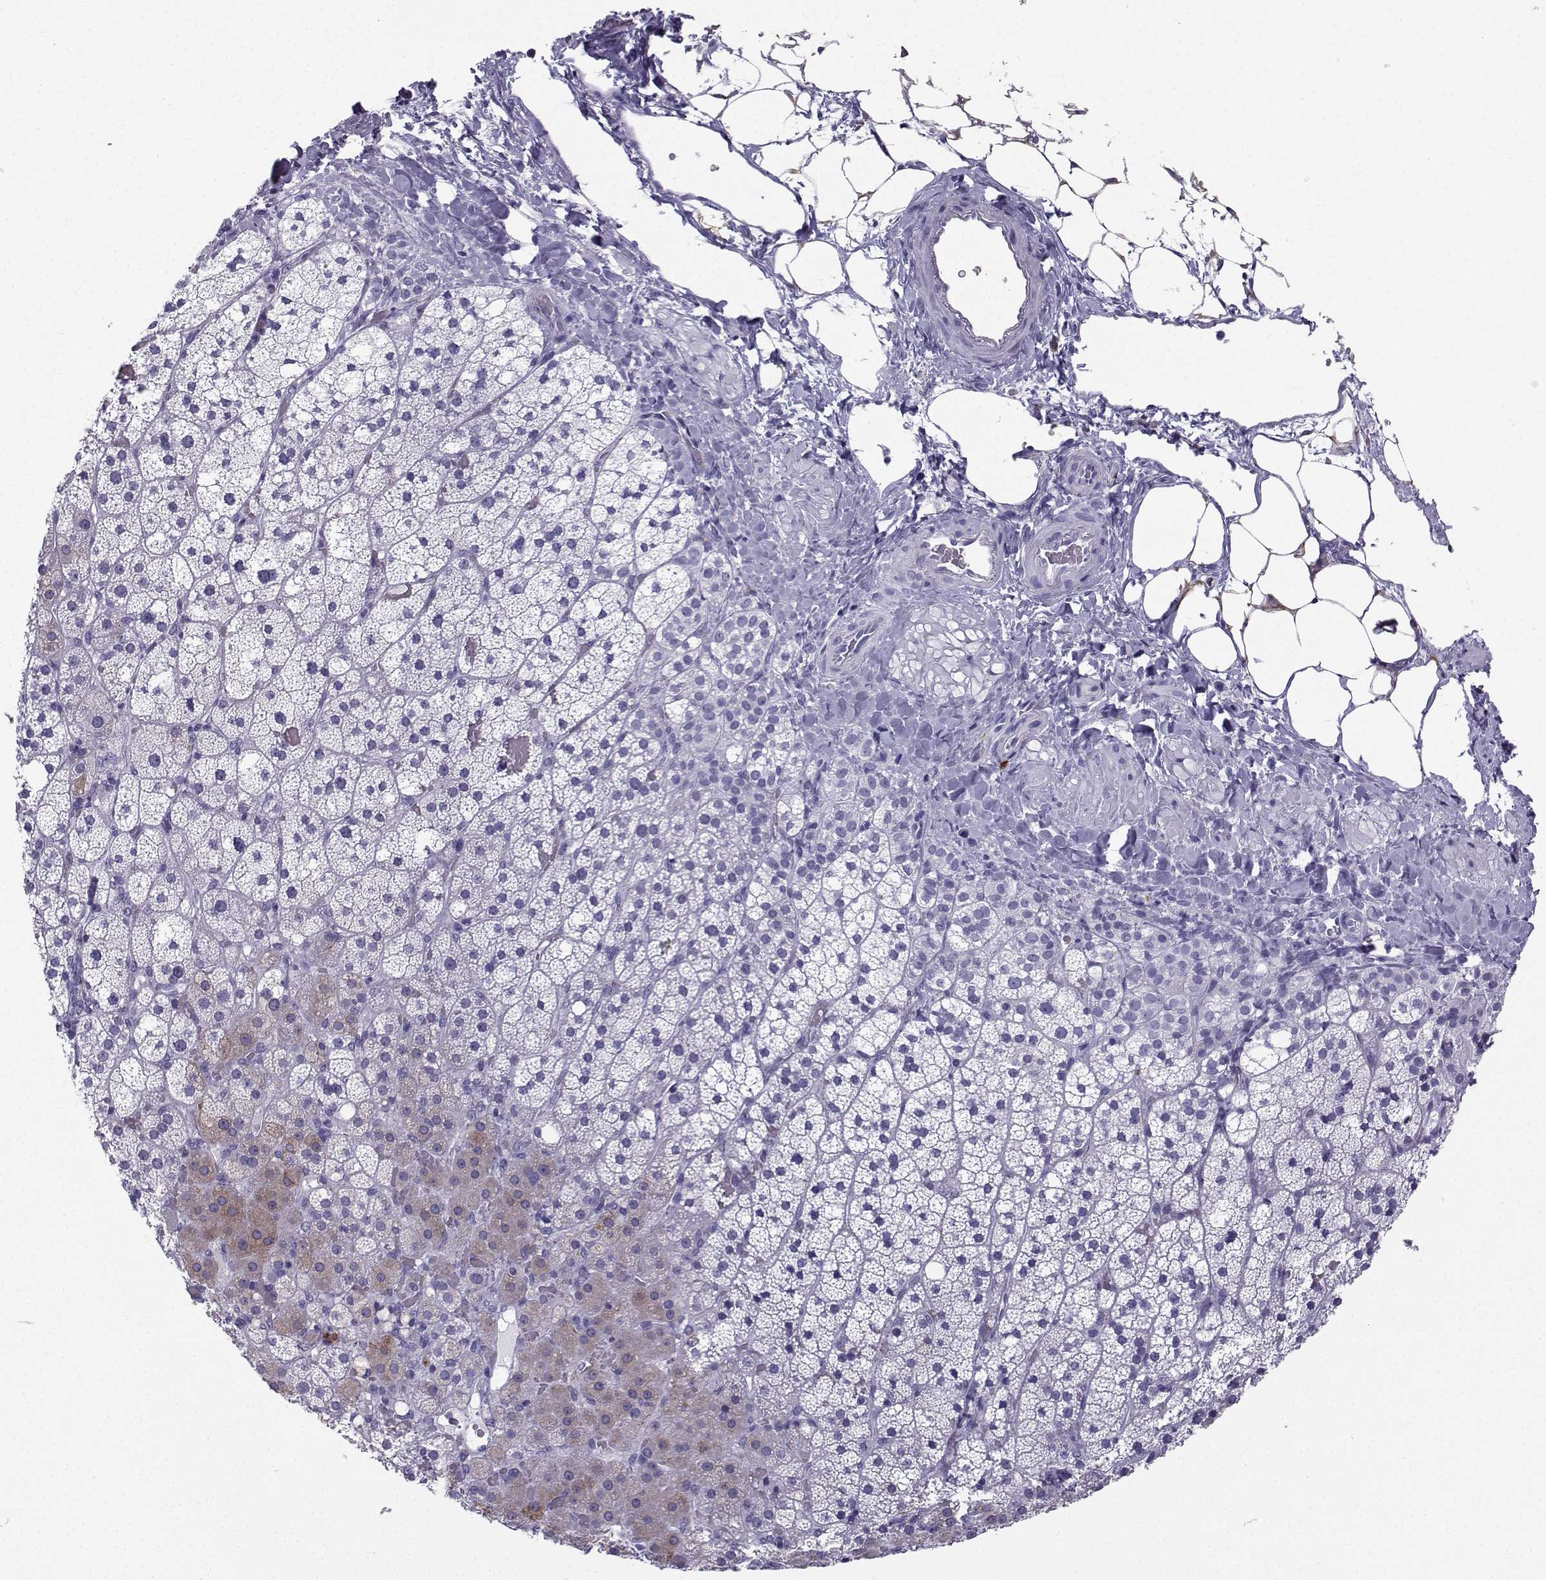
{"staining": {"intensity": "strong", "quantity": "<25%", "location": "cytoplasmic/membranous"}, "tissue": "adrenal gland", "cell_type": "Glandular cells", "image_type": "normal", "snomed": [{"axis": "morphology", "description": "Normal tissue, NOS"}, {"axis": "topography", "description": "Adrenal gland"}], "caption": "Adrenal gland stained with a protein marker shows strong staining in glandular cells.", "gene": "SLC18A2", "patient": {"sex": "male", "age": 53}}